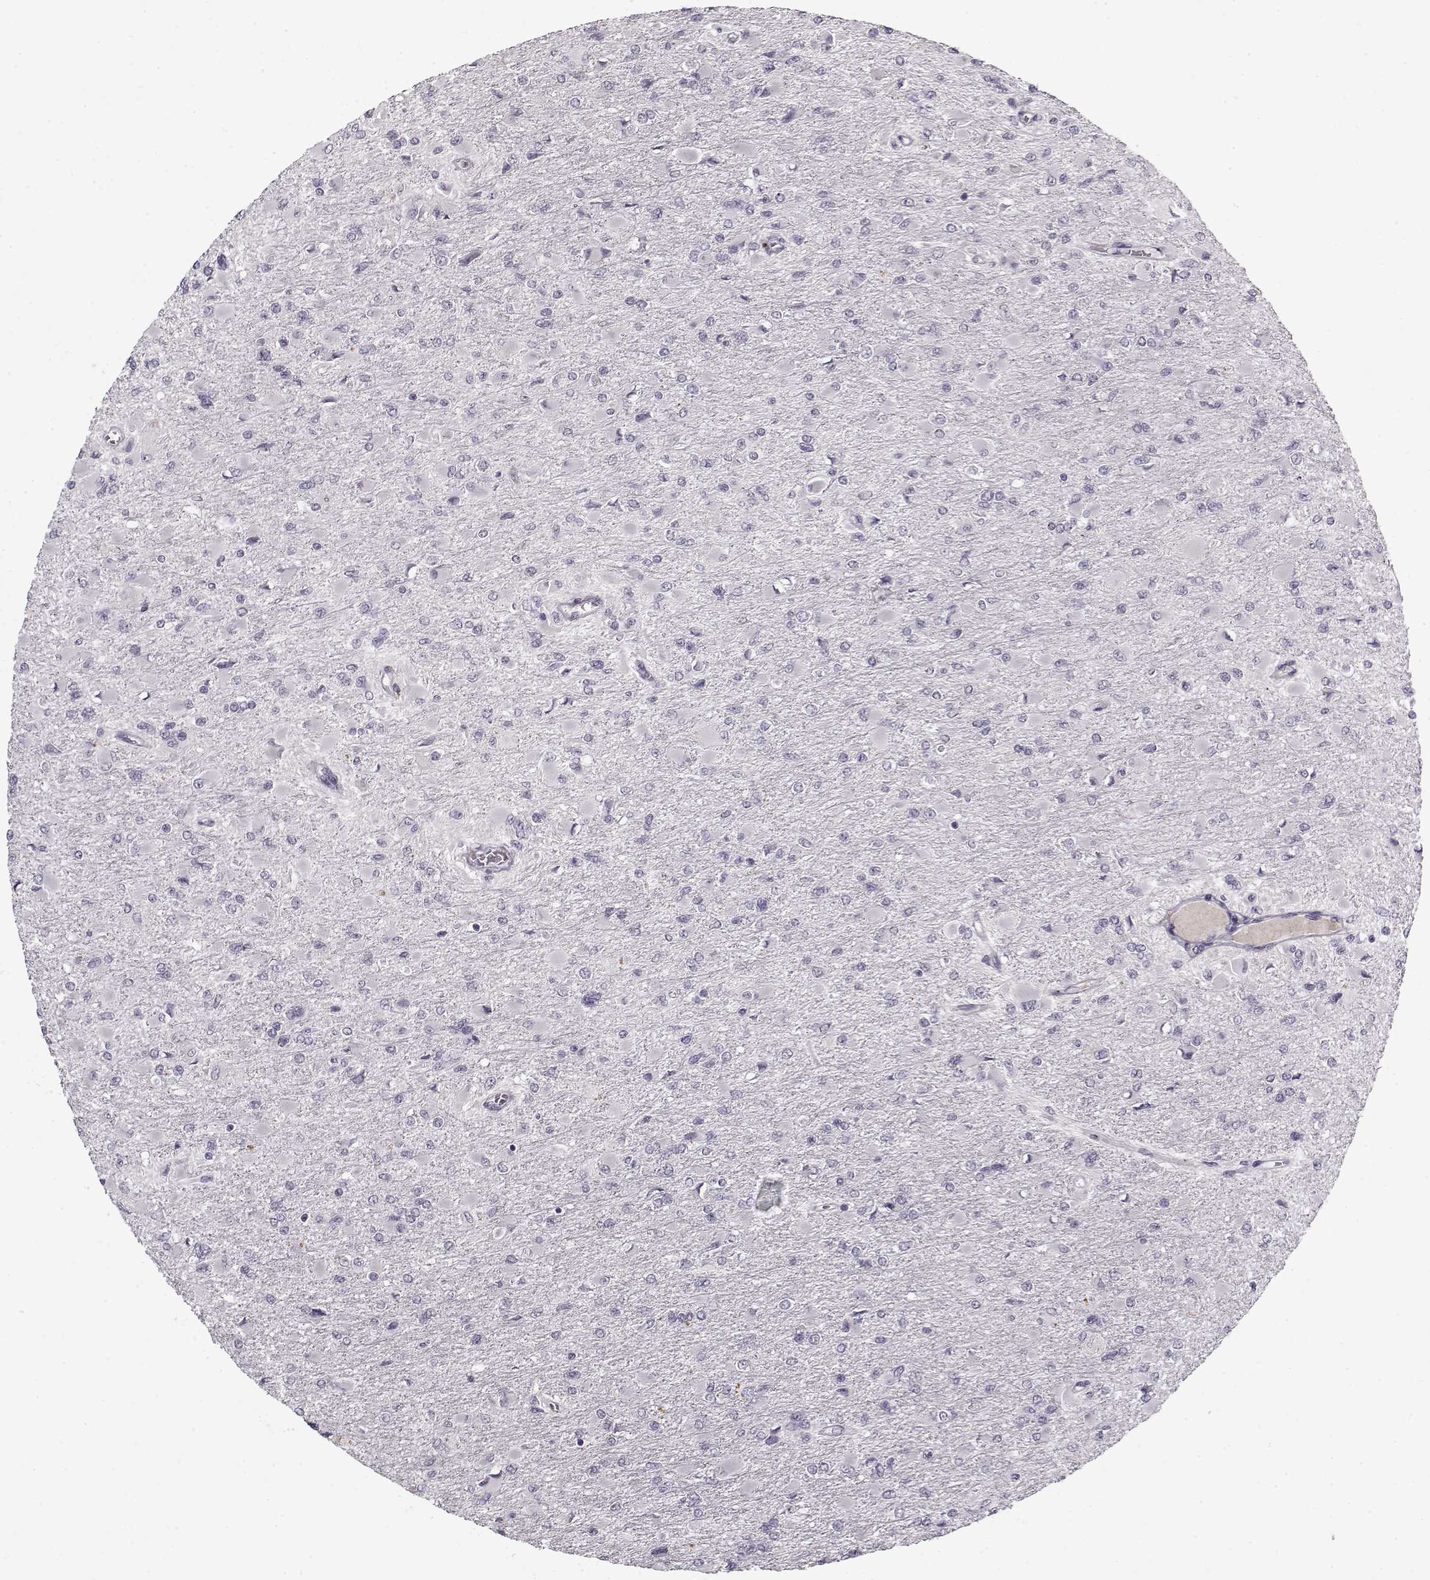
{"staining": {"intensity": "negative", "quantity": "none", "location": "none"}, "tissue": "glioma", "cell_type": "Tumor cells", "image_type": "cancer", "snomed": [{"axis": "morphology", "description": "Glioma, malignant, High grade"}, {"axis": "topography", "description": "Cerebral cortex"}], "caption": "IHC image of glioma stained for a protein (brown), which demonstrates no expression in tumor cells.", "gene": "LUM", "patient": {"sex": "female", "age": 36}}